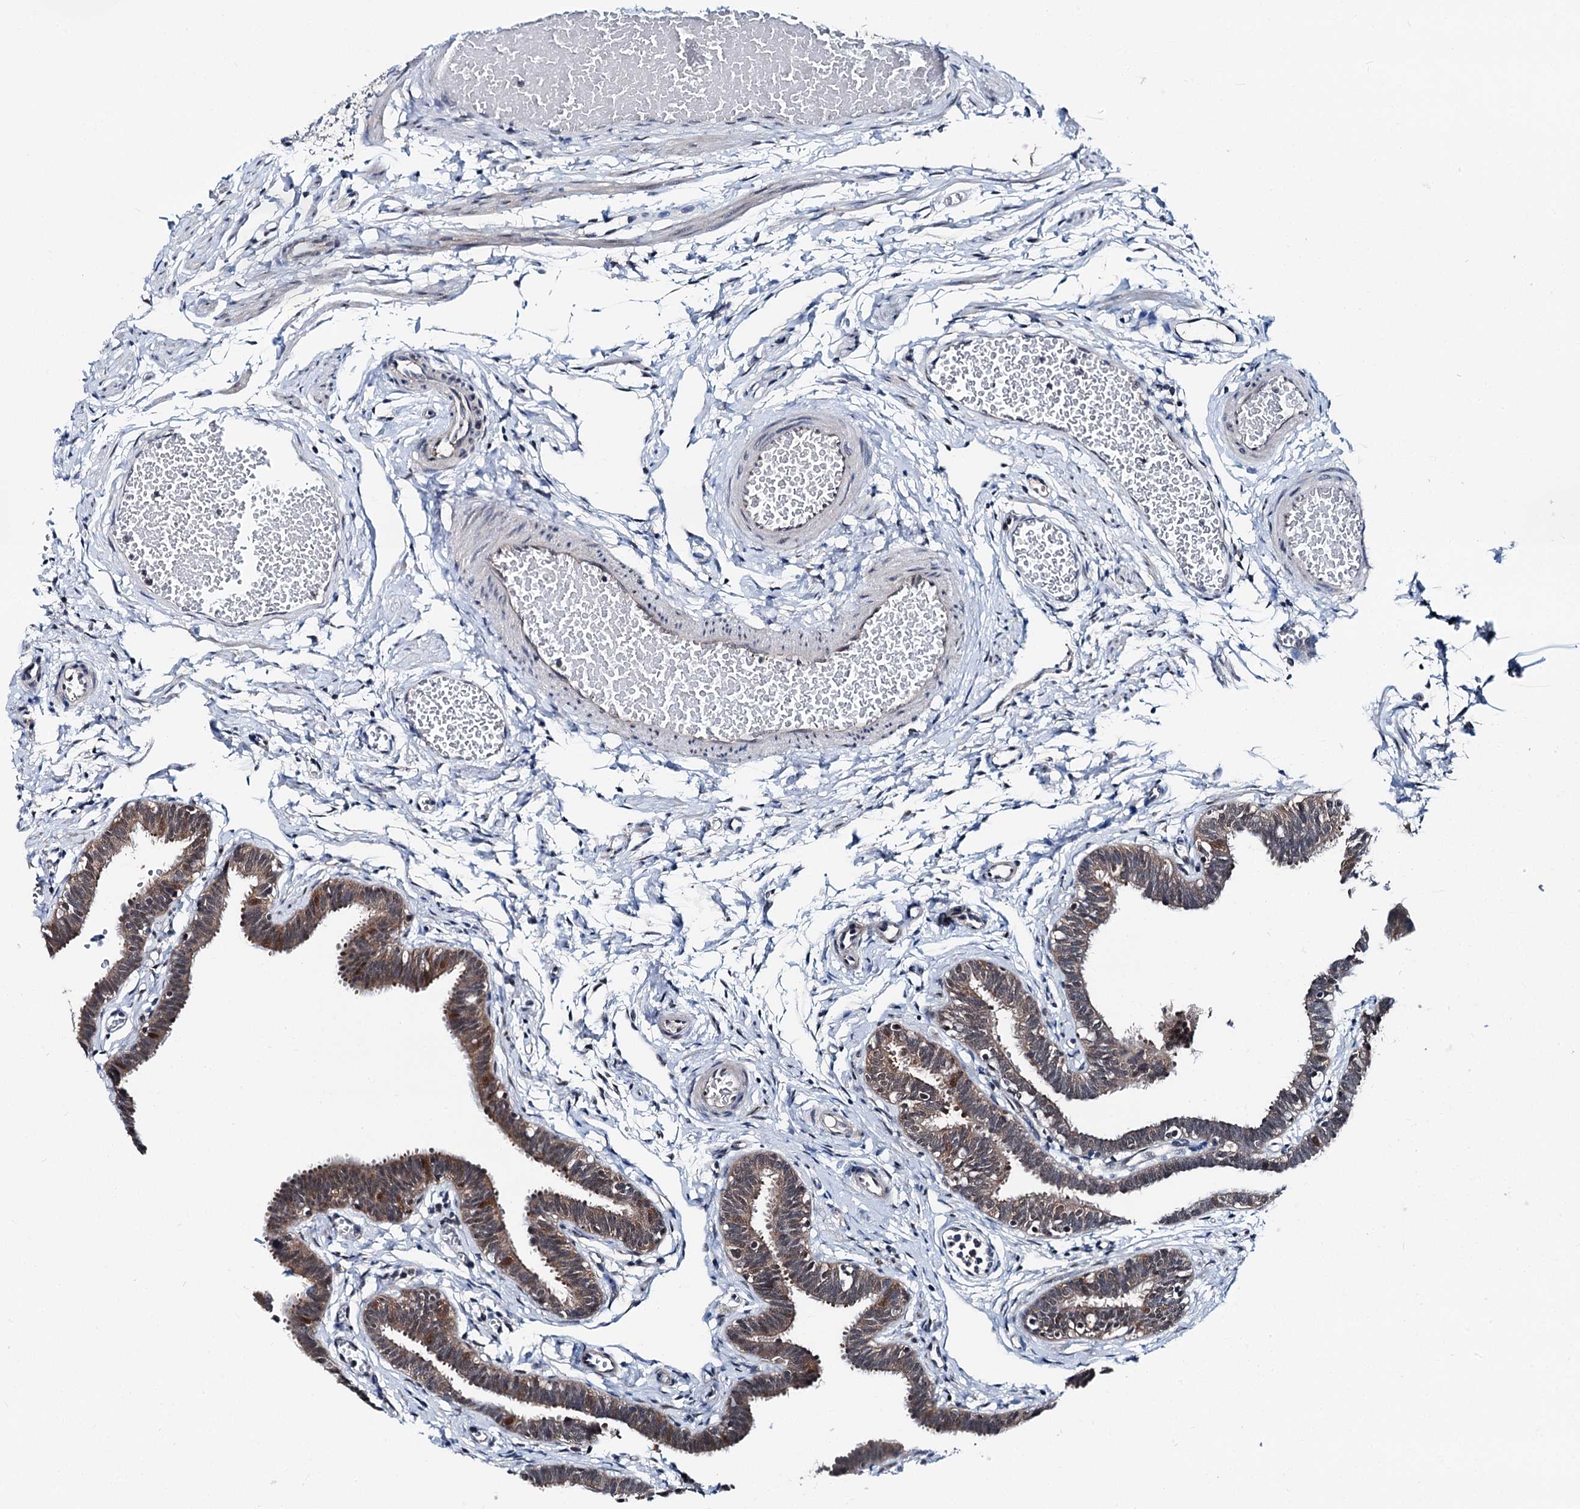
{"staining": {"intensity": "moderate", "quantity": ">75%", "location": "cytoplasmic/membranous,nuclear"}, "tissue": "fallopian tube", "cell_type": "Glandular cells", "image_type": "normal", "snomed": [{"axis": "morphology", "description": "Normal tissue, NOS"}, {"axis": "topography", "description": "Fallopian tube"}, {"axis": "topography", "description": "Ovary"}], "caption": "DAB immunohistochemical staining of normal human fallopian tube reveals moderate cytoplasmic/membranous,nuclear protein staining in approximately >75% of glandular cells. The staining was performed using DAB (3,3'-diaminobenzidine), with brown indicating positive protein expression. Nuclei are stained blue with hematoxylin.", "gene": "PSMD13", "patient": {"sex": "female", "age": 23}}